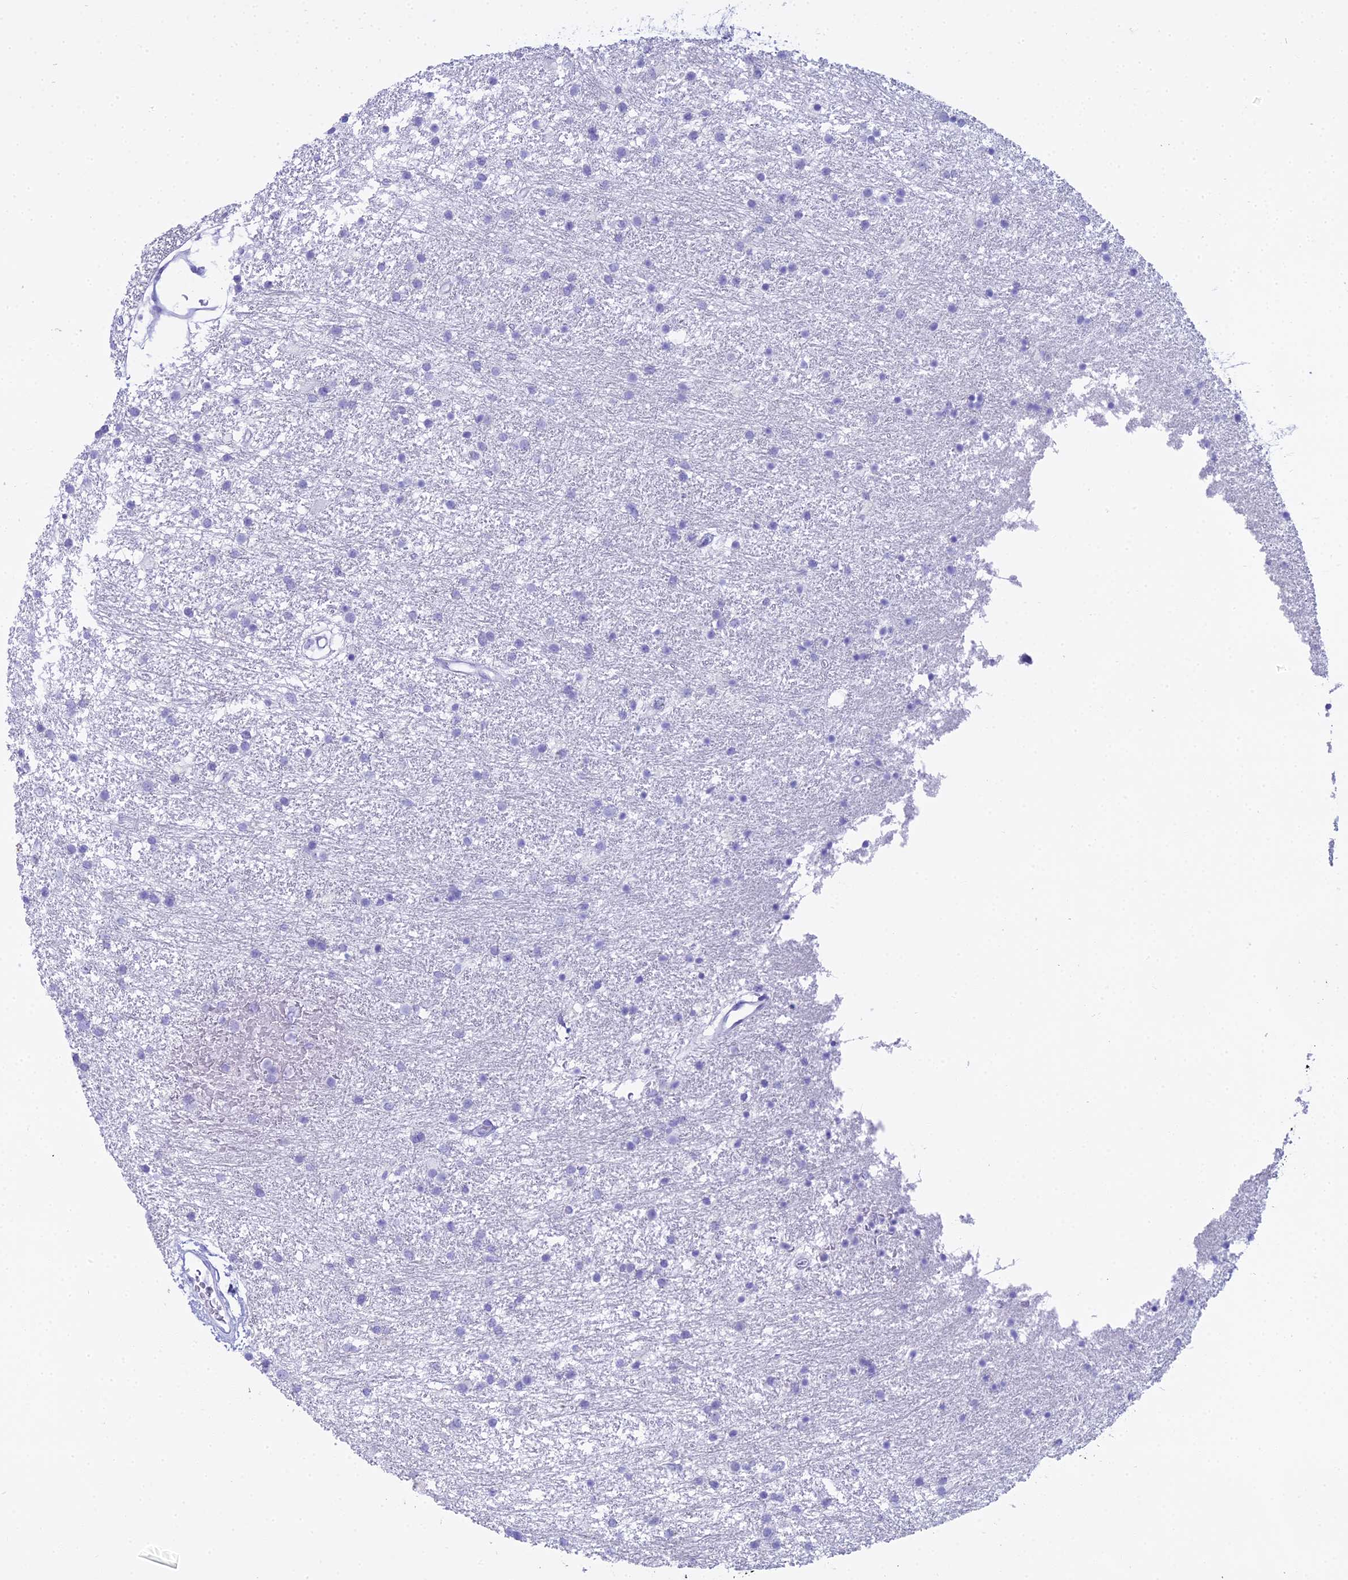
{"staining": {"intensity": "negative", "quantity": "none", "location": "none"}, "tissue": "glioma", "cell_type": "Tumor cells", "image_type": "cancer", "snomed": [{"axis": "morphology", "description": "Glioma, malignant, High grade"}, {"axis": "topography", "description": "Brain"}], "caption": "High power microscopy photomicrograph of an IHC histopathology image of malignant high-grade glioma, revealing no significant expression in tumor cells.", "gene": "CGB2", "patient": {"sex": "male", "age": 77}}